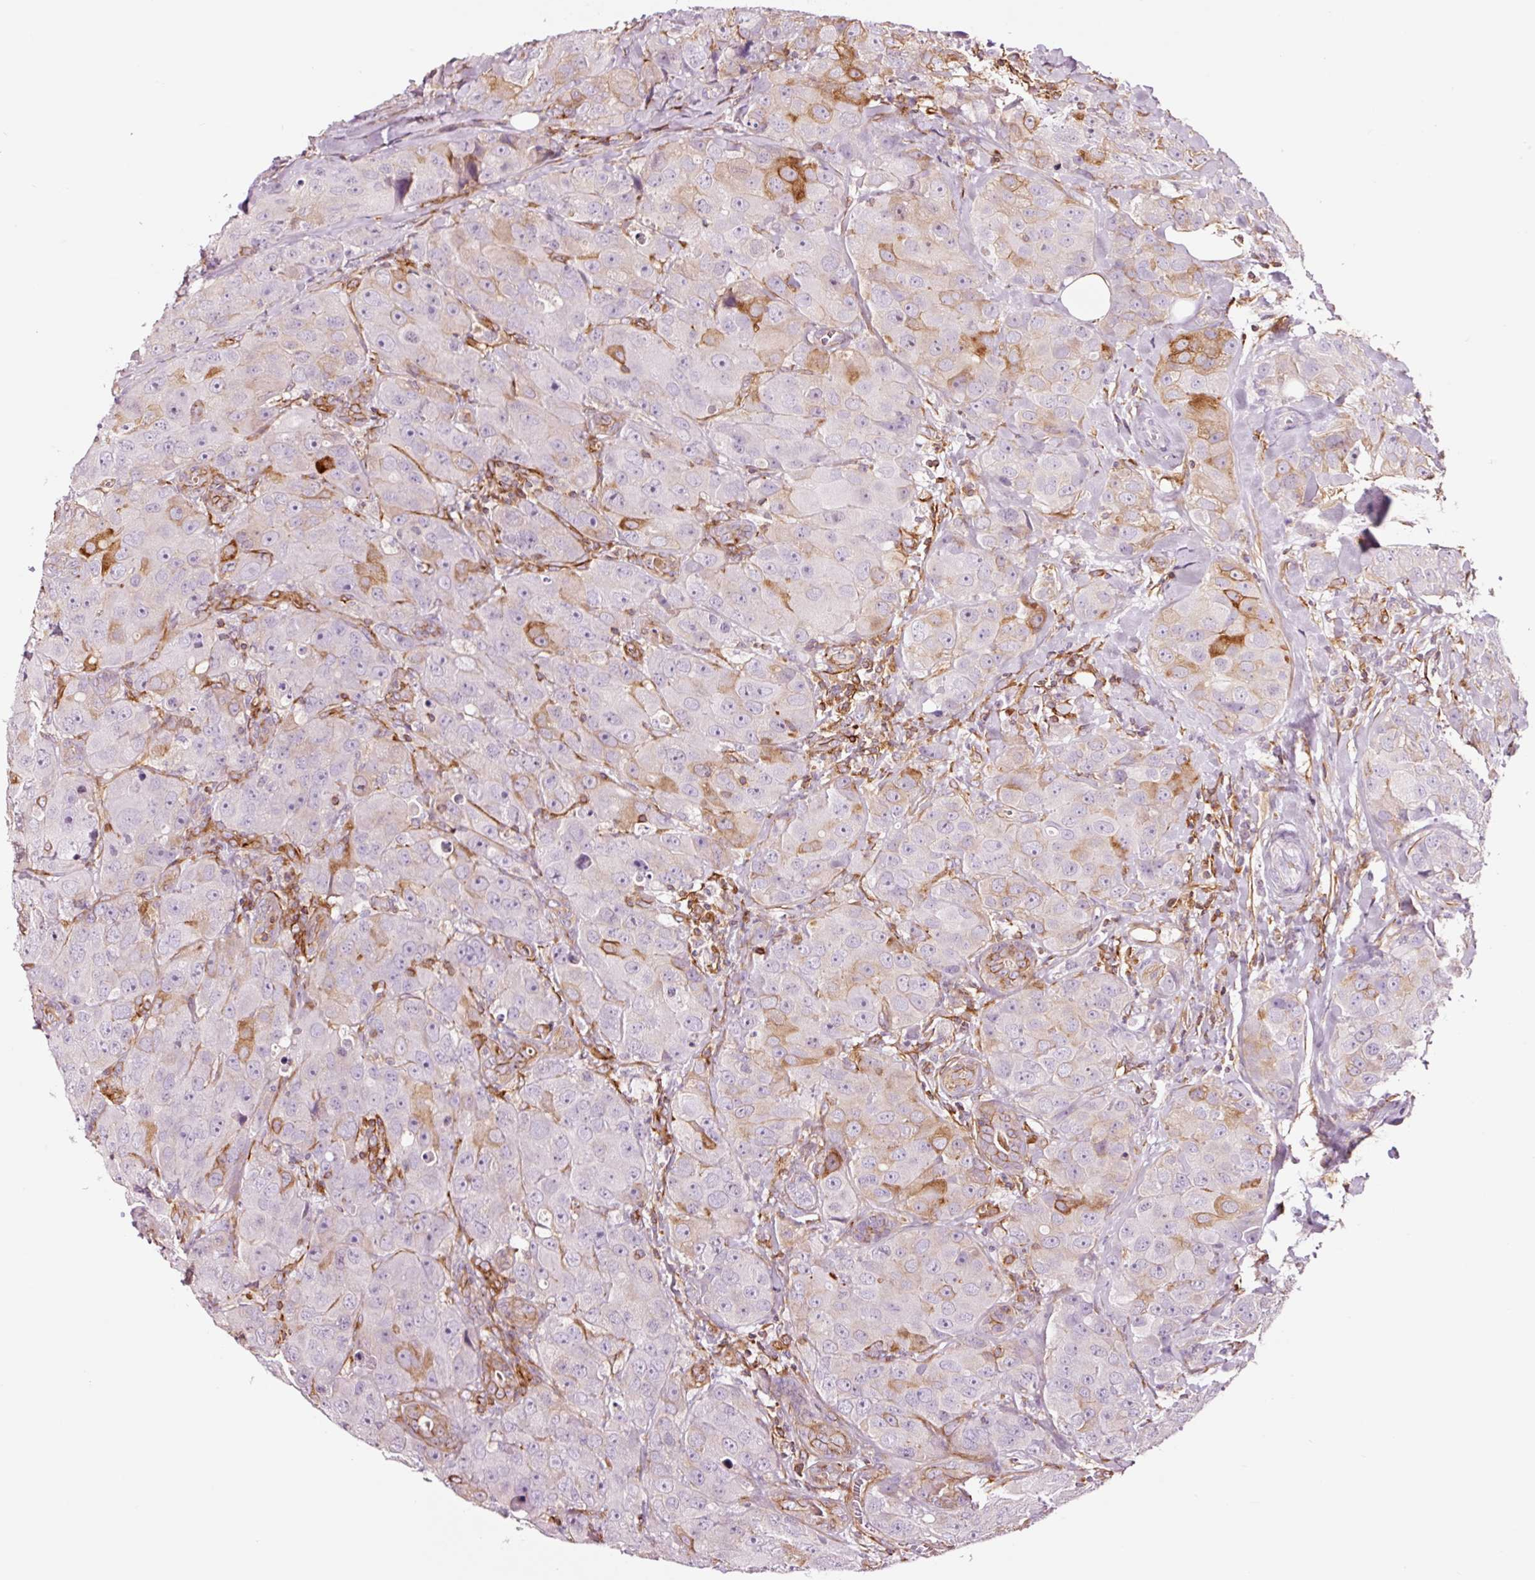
{"staining": {"intensity": "strong", "quantity": "25%-75%", "location": "cytoplasmic/membranous"}, "tissue": "breast cancer", "cell_type": "Tumor cells", "image_type": "cancer", "snomed": [{"axis": "morphology", "description": "Duct carcinoma"}, {"axis": "topography", "description": "Breast"}], "caption": "Immunohistochemistry (IHC) (DAB (3,3'-diaminobenzidine)) staining of human breast cancer demonstrates strong cytoplasmic/membranous protein positivity in about 25%-75% of tumor cells. (DAB (3,3'-diaminobenzidine) IHC with brightfield microscopy, high magnification).", "gene": "ADD3", "patient": {"sex": "female", "age": 43}}